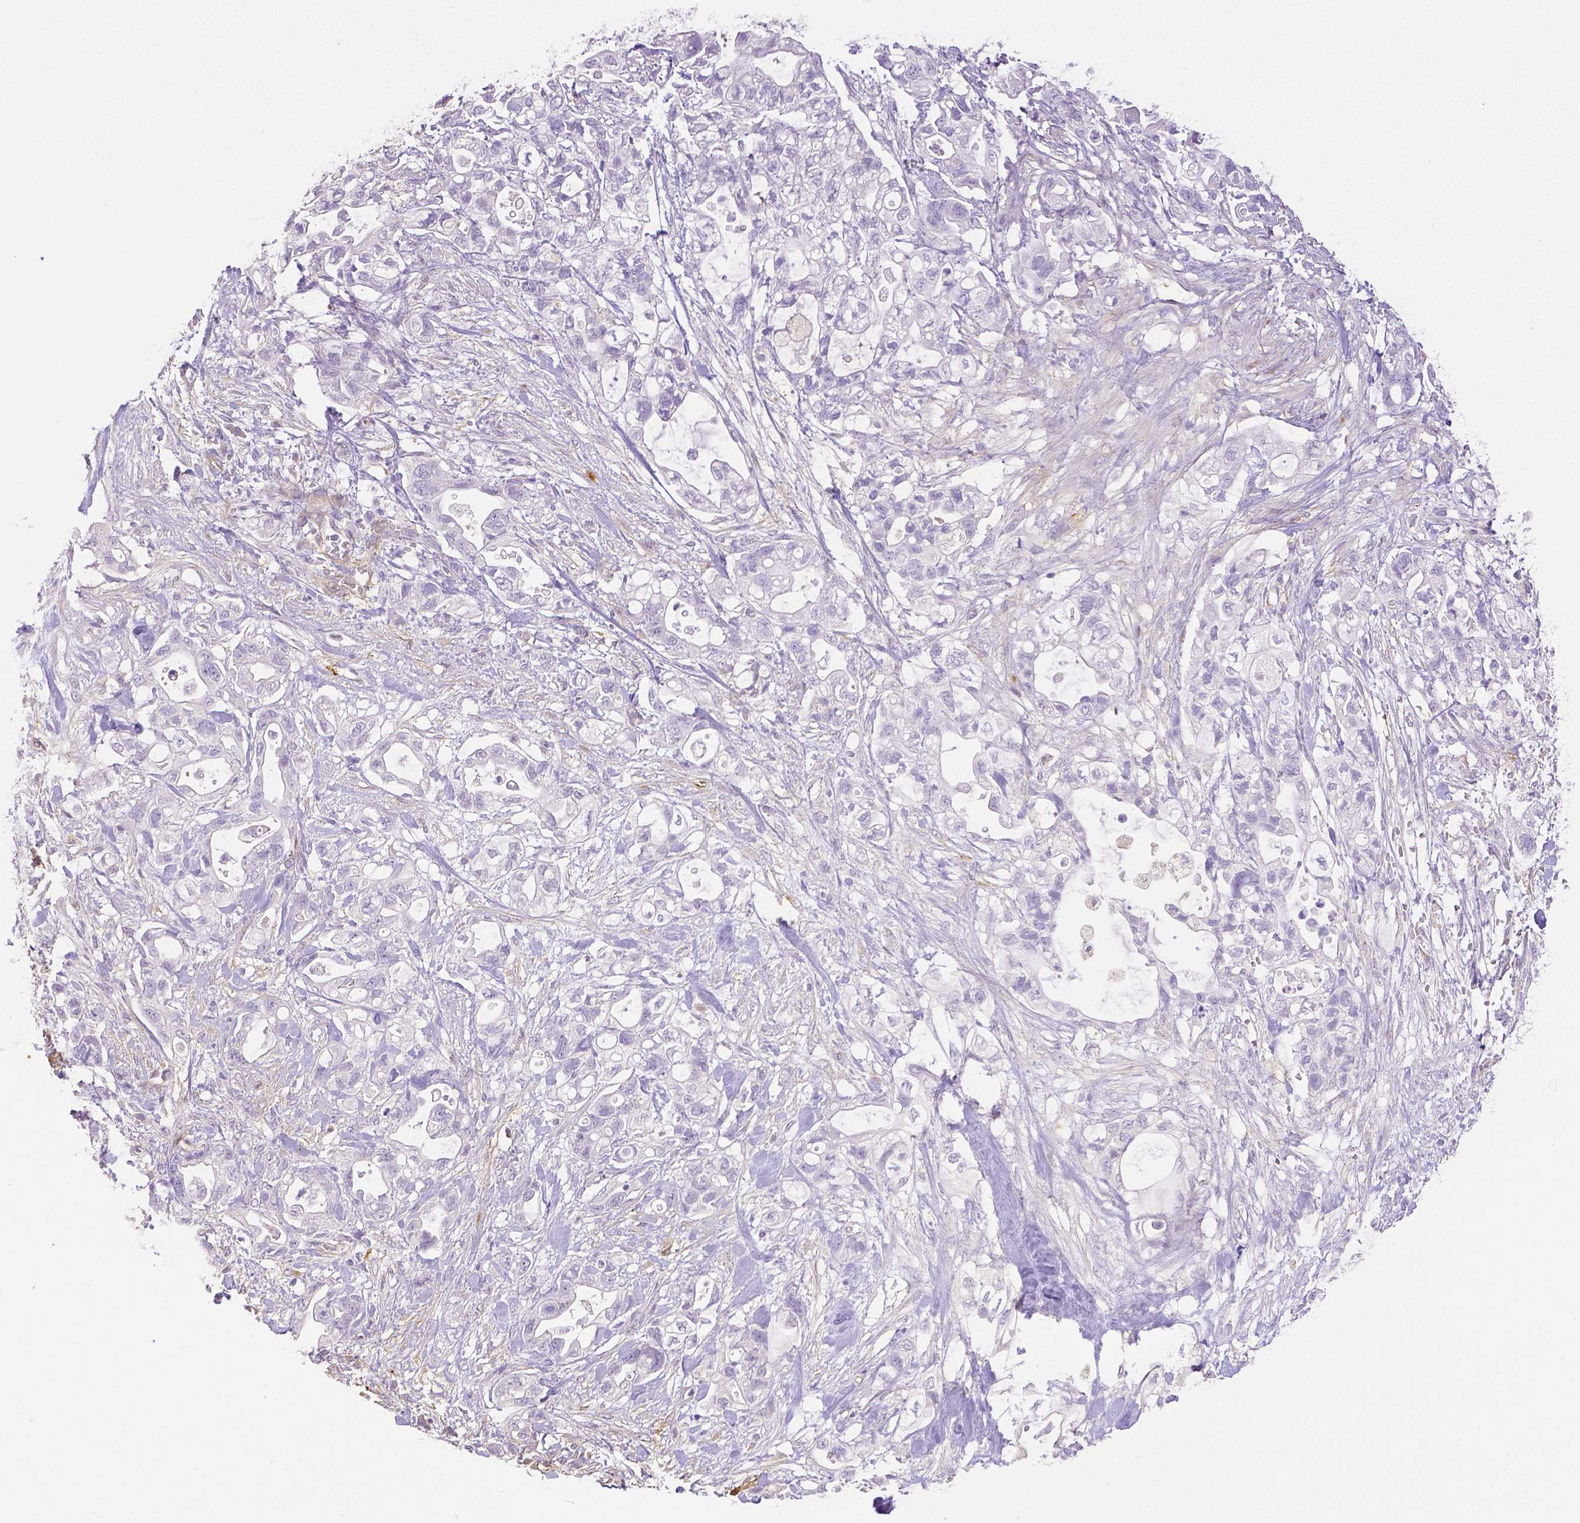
{"staining": {"intensity": "negative", "quantity": "none", "location": "none"}, "tissue": "pancreatic cancer", "cell_type": "Tumor cells", "image_type": "cancer", "snomed": [{"axis": "morphology", "description": "Adenocarcinoma, NOS"}, {"axis": "topography", "description": "Pancreas"}], "caption": "Immunohistochemistry (IHC) histopathology image of pancreatic cancer stained for a protein (brown), which reveals no positivity in tumor cells.", "gene": "THY1", "patient": {"sex": "female", "age": 72}}